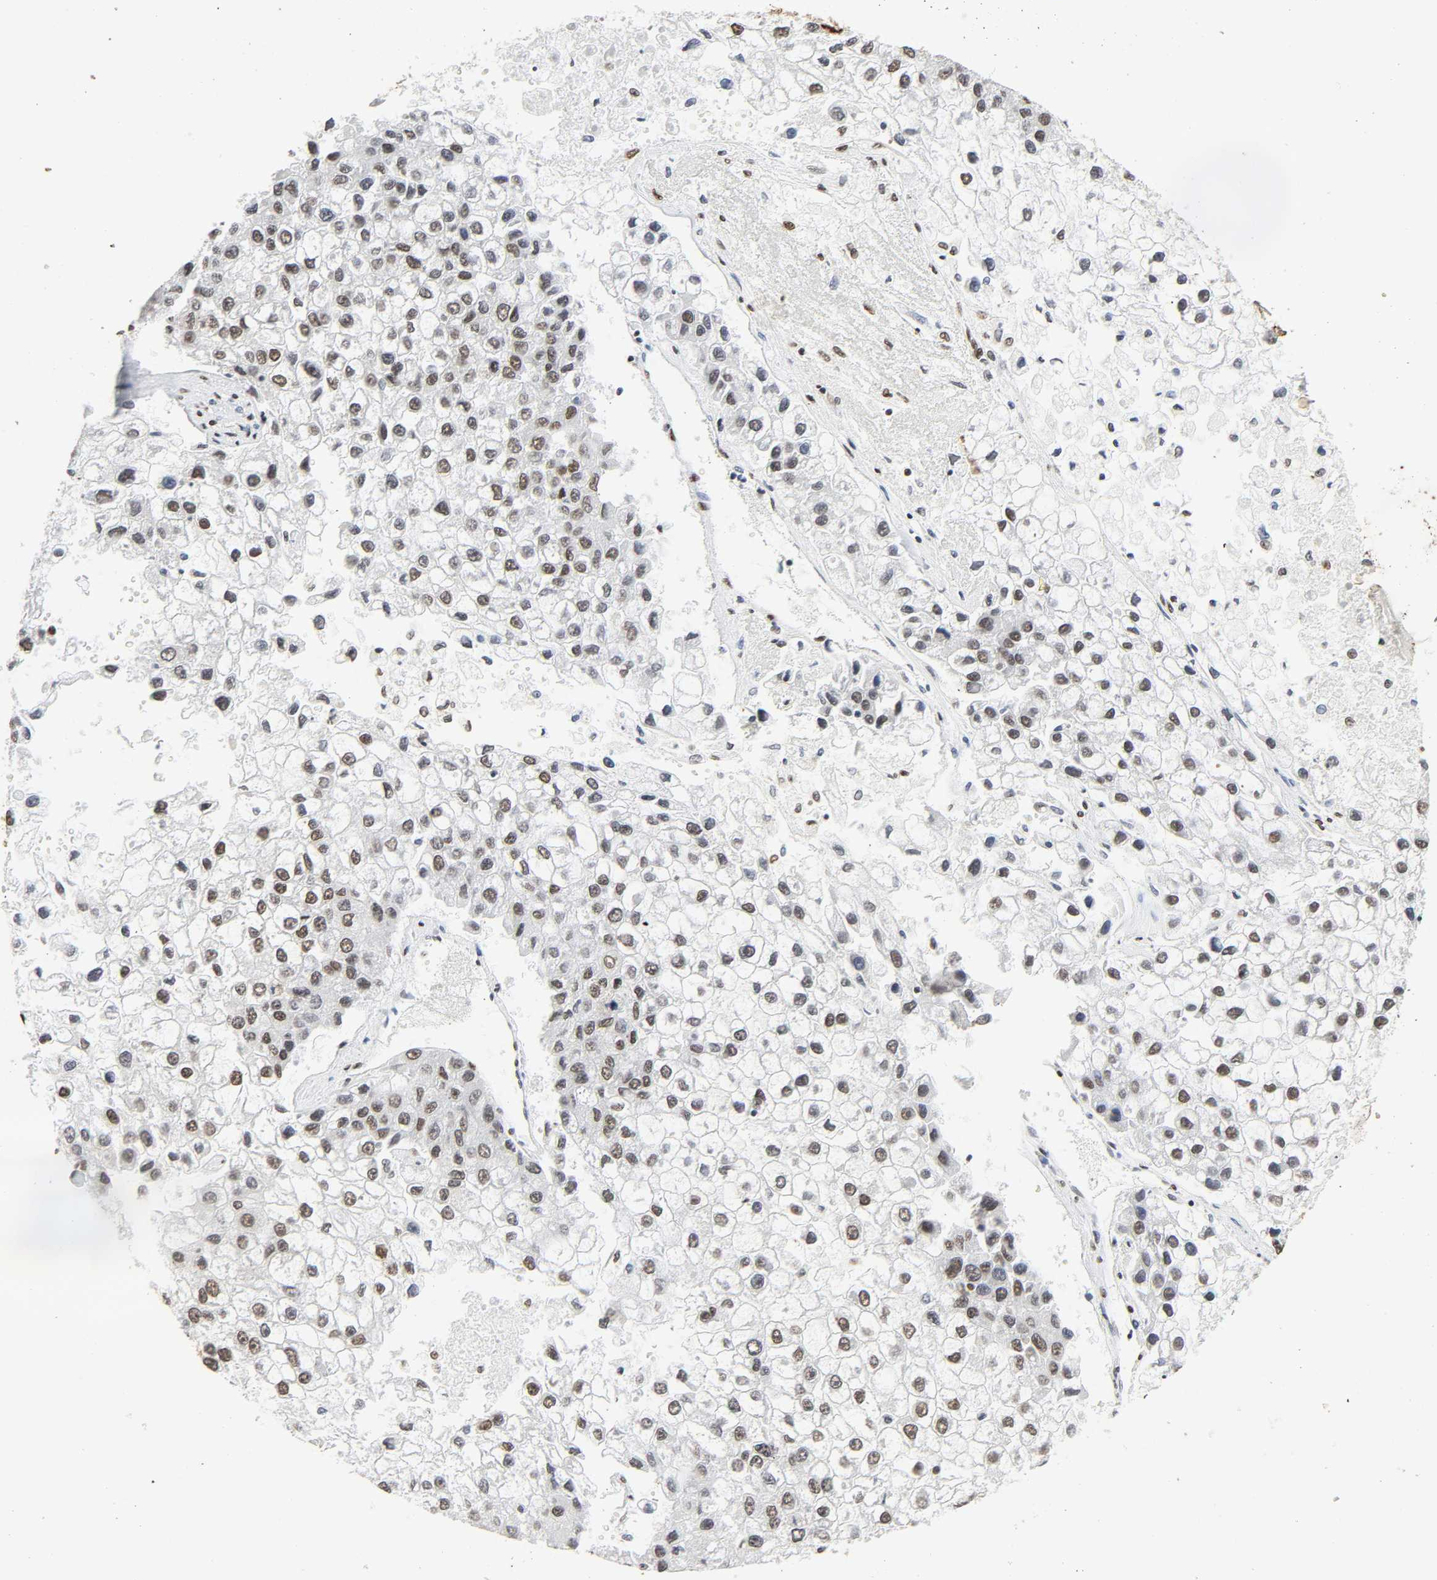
{"staining": {"intensity": "moderate", "quantity": "25%-75%", "location": "nuclear"}, "tissue": "liver cancer", "cell_type": "Tumor cells", "image_type": "cancer", "snomed": [{"axis": "morphology", "description": "Carcinoma, Hepatocellular, NOS"}, {"axis": "topography", "description": "Liver"}], "caption": "Tumor cells demonstrate moderate nuclear staining in about 25%-75% of cells in liver cancer (hepatocellular carcinoma). The protein of interest is shown in brown color, while the nuclei are stained blue.", "gene": "HNRNPC", "patient": {"sex": "female", "age": 66}}